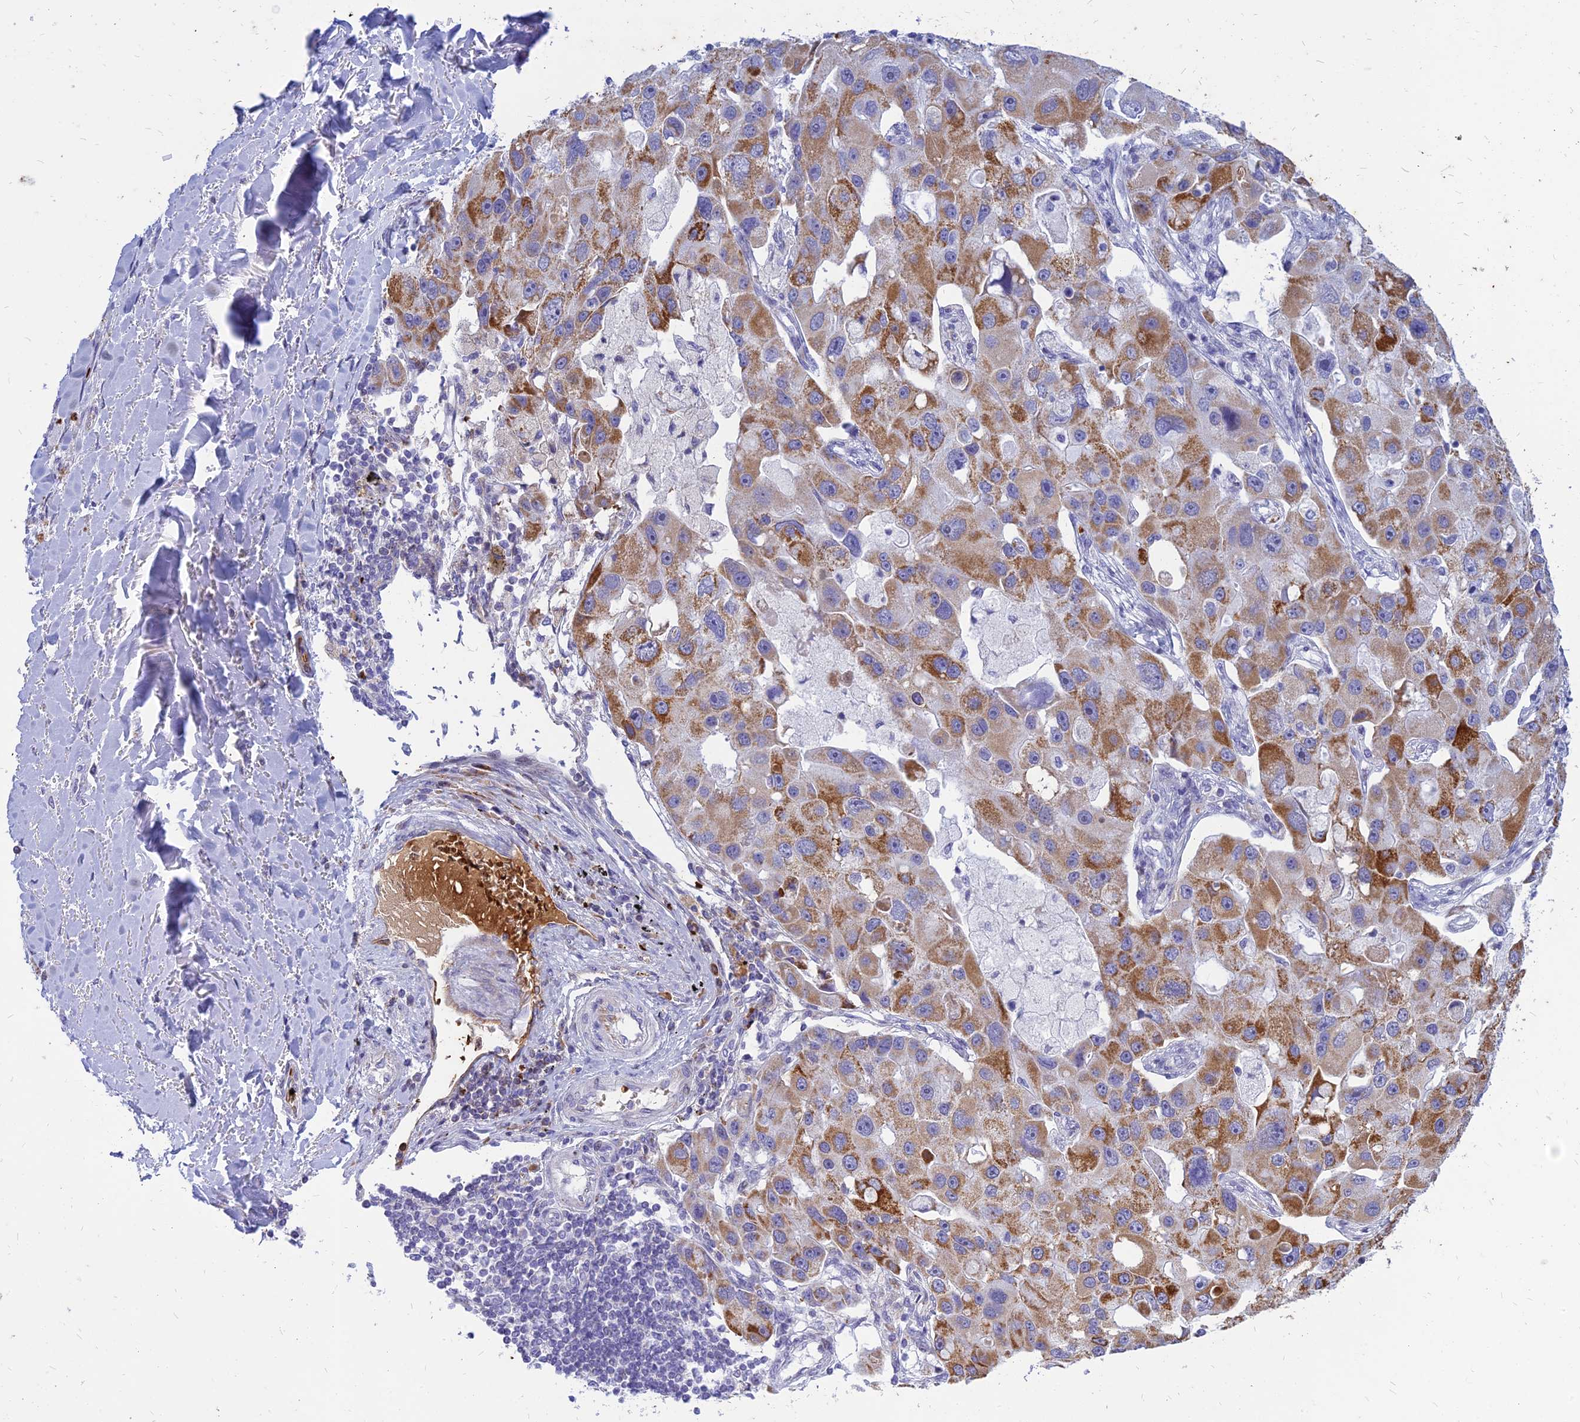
{"staining": {"intensity": "strong", "quantity": "25%-75%", "location": "cytoplasmic/membranous"}, "tissue": "lung cancer", "cell_type": "Tumor cells", "image_type": "cancer", "snomed": [{"axis": "morphology", "description": "Adenocarcinoma, NOS"}, {"axis": "topography", "description": "Lung"}], "caption": "DAB (3,3'-diaminobenzidine) immunohistochemical staining of human adenocarcinoma (lung) displays strong cytoplasmic/membranous protein positivity in about 25%-75% of tumor cells. The protein of interest is stained brown, and the nuclei are stained in blue (DAB IHC with brightfield microscopy, high magnification).", "gene": "HHAT", "patient": {"sex": "female", "age": 54}}